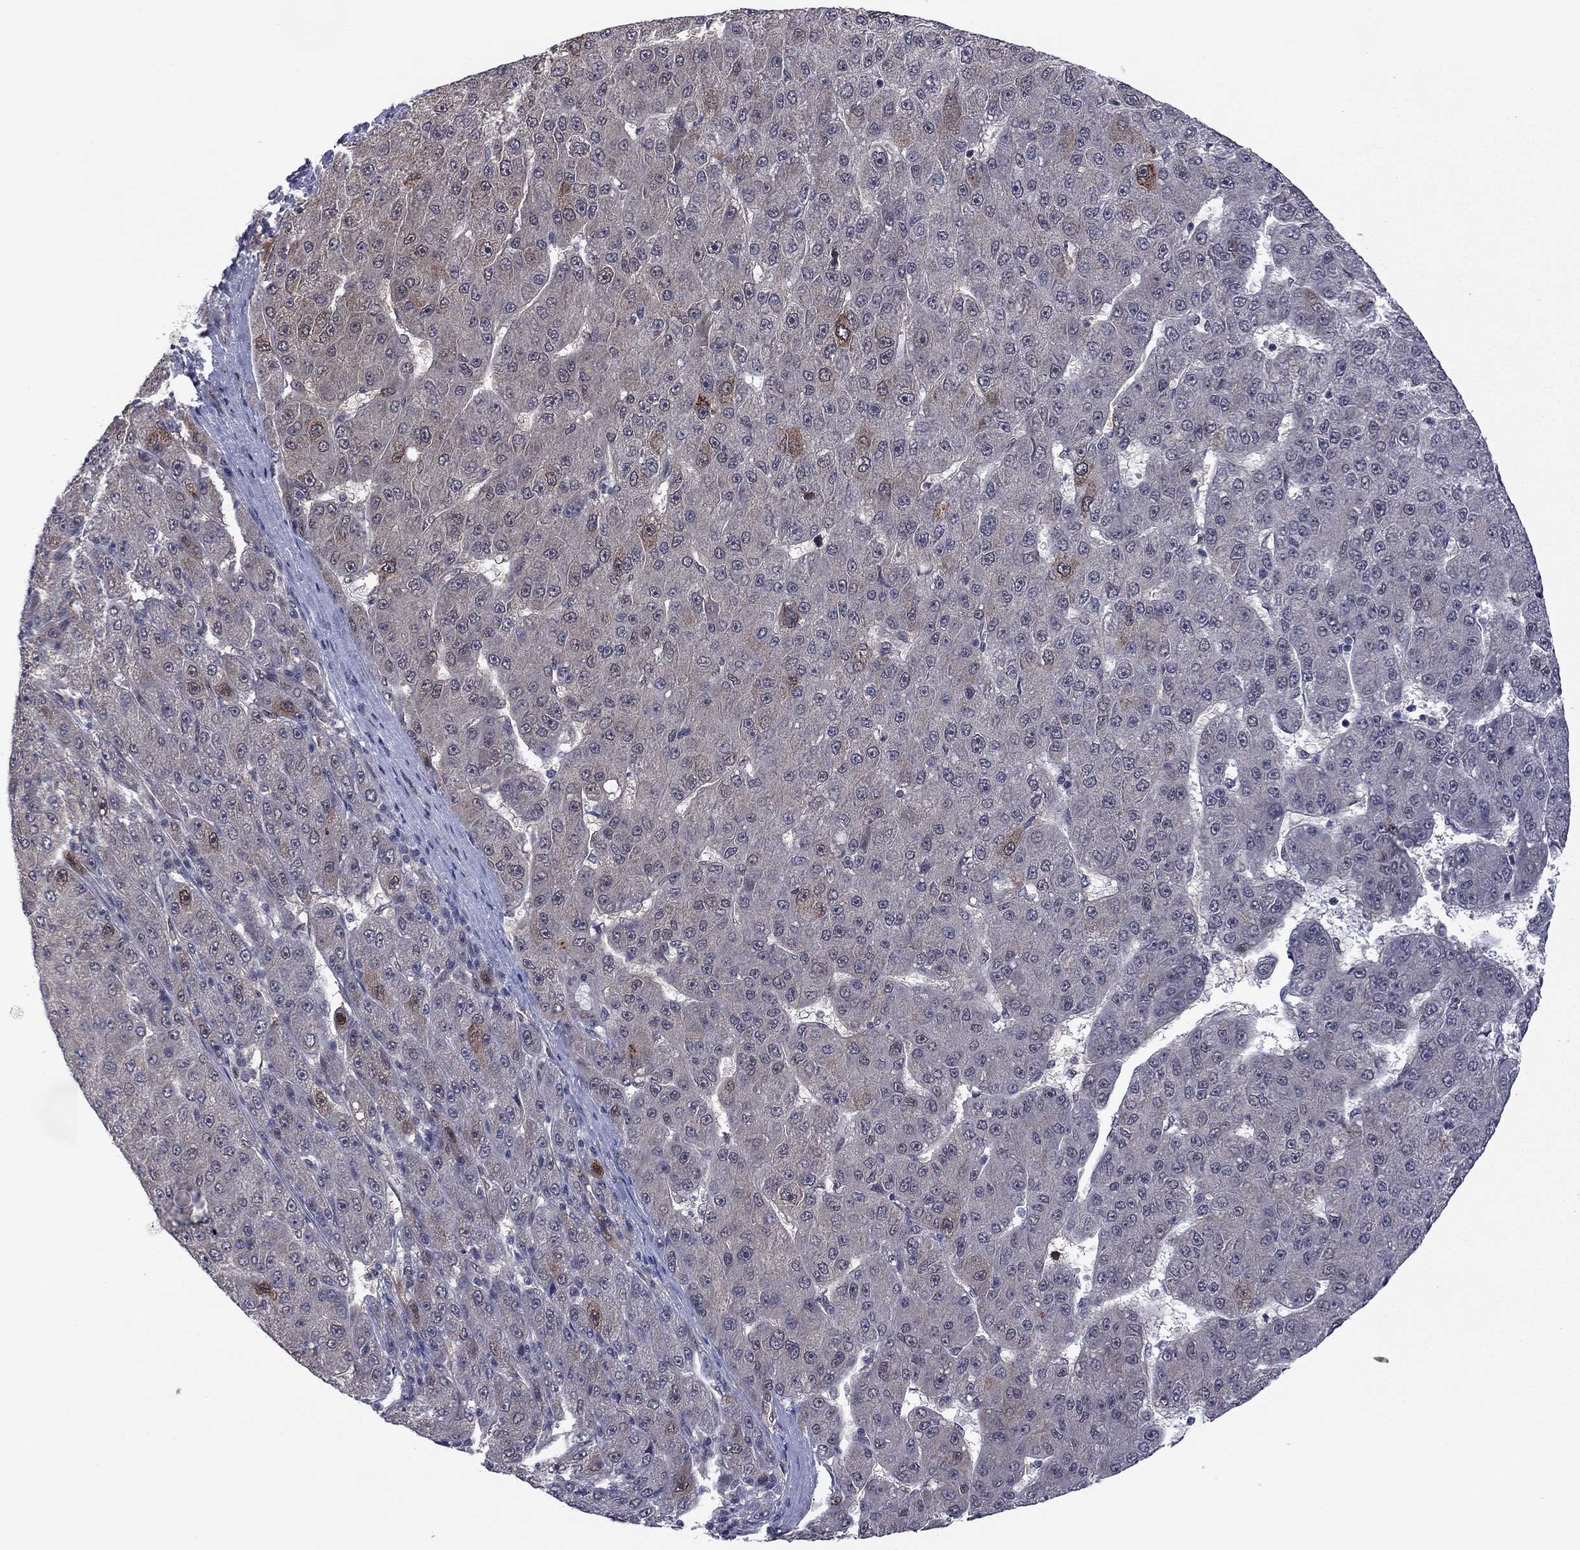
{"staining": {"intensity": "moderate", "quantity": "<25%", "location": "cytoplasmic/membranous"}, "tissue": "liver cancer", "cell_type": "Tumor cells", "image_type": "cancer", "snomed": [{"axis": "morphology", "description": "Carcinoma, Hepatocellular, NOS"}, {"axis": "topography", "description": "Liver"}], "caption": "Liver cancer stained with immunohistochemistry (IHC) demonstrates moderate cytoplasmic/membranous positivity in about <25% of tumor cells.", "gene": "GPAA1", "patient": {"sex": "male", "age": 67}}